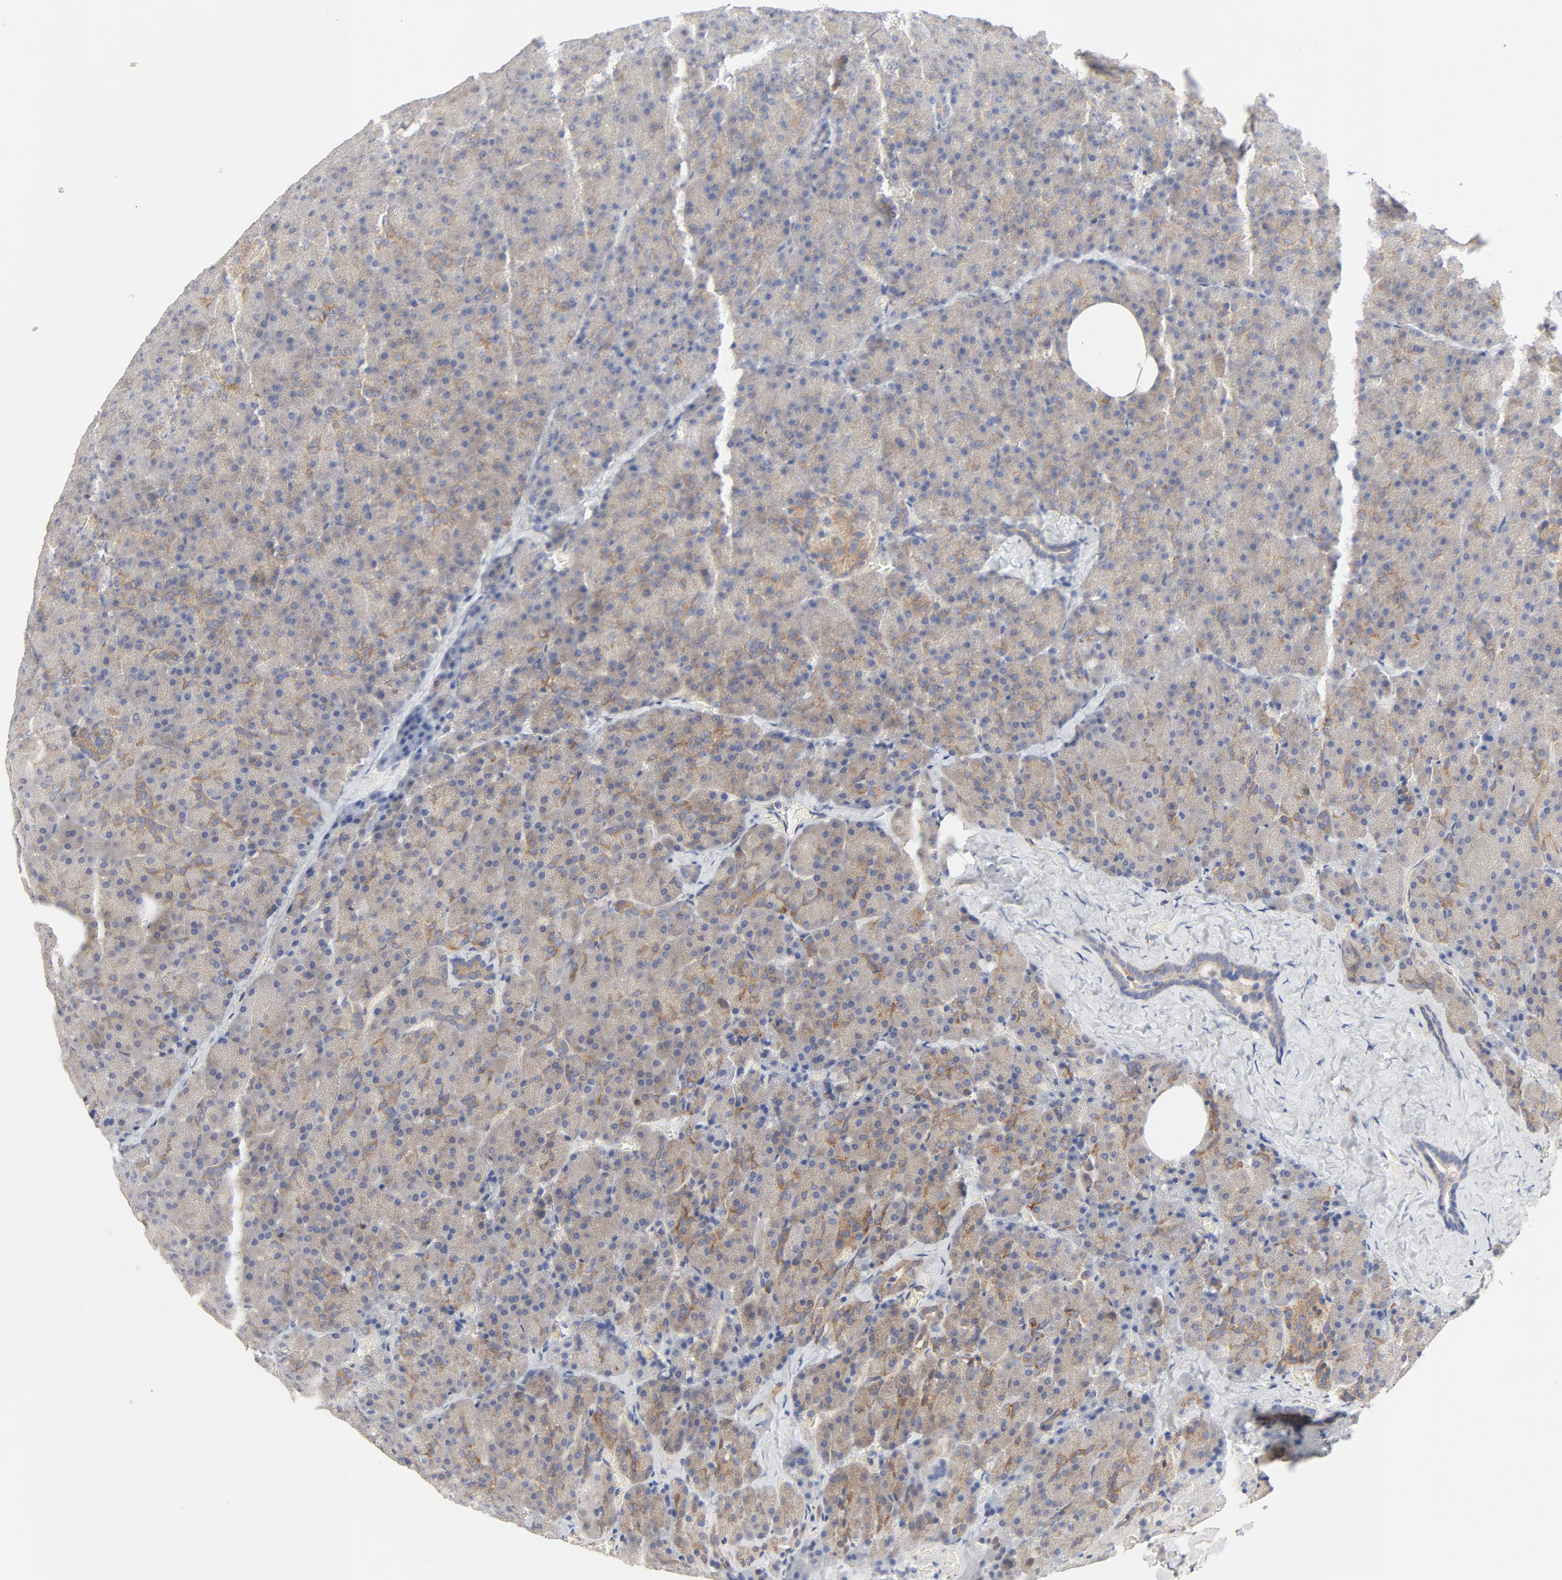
{"staining": {"intensity": "weak", "quantity": ">75%", "location": "cytoplasmic/membranous"}, "tissue": "carcinoid", "cell_type": "Tumor cells", "image_type": "cancer", "snomed": [{"axis": "morphology", "description": "Normal tissue, NOS"}, {"axis": "morphology", "description": "Carcinoid, malignant, NOS"}, {"axis": "topography", "description": "Pancreas"}], "caption": "Immunohistochemical staining of carcinoid (malignant) displays low levels of weak cytoplasmic/membranous staining in approximately >75% of tumor cells.", "gene": "RABEP1", "patient": {"sex": "female", "age": 35}}